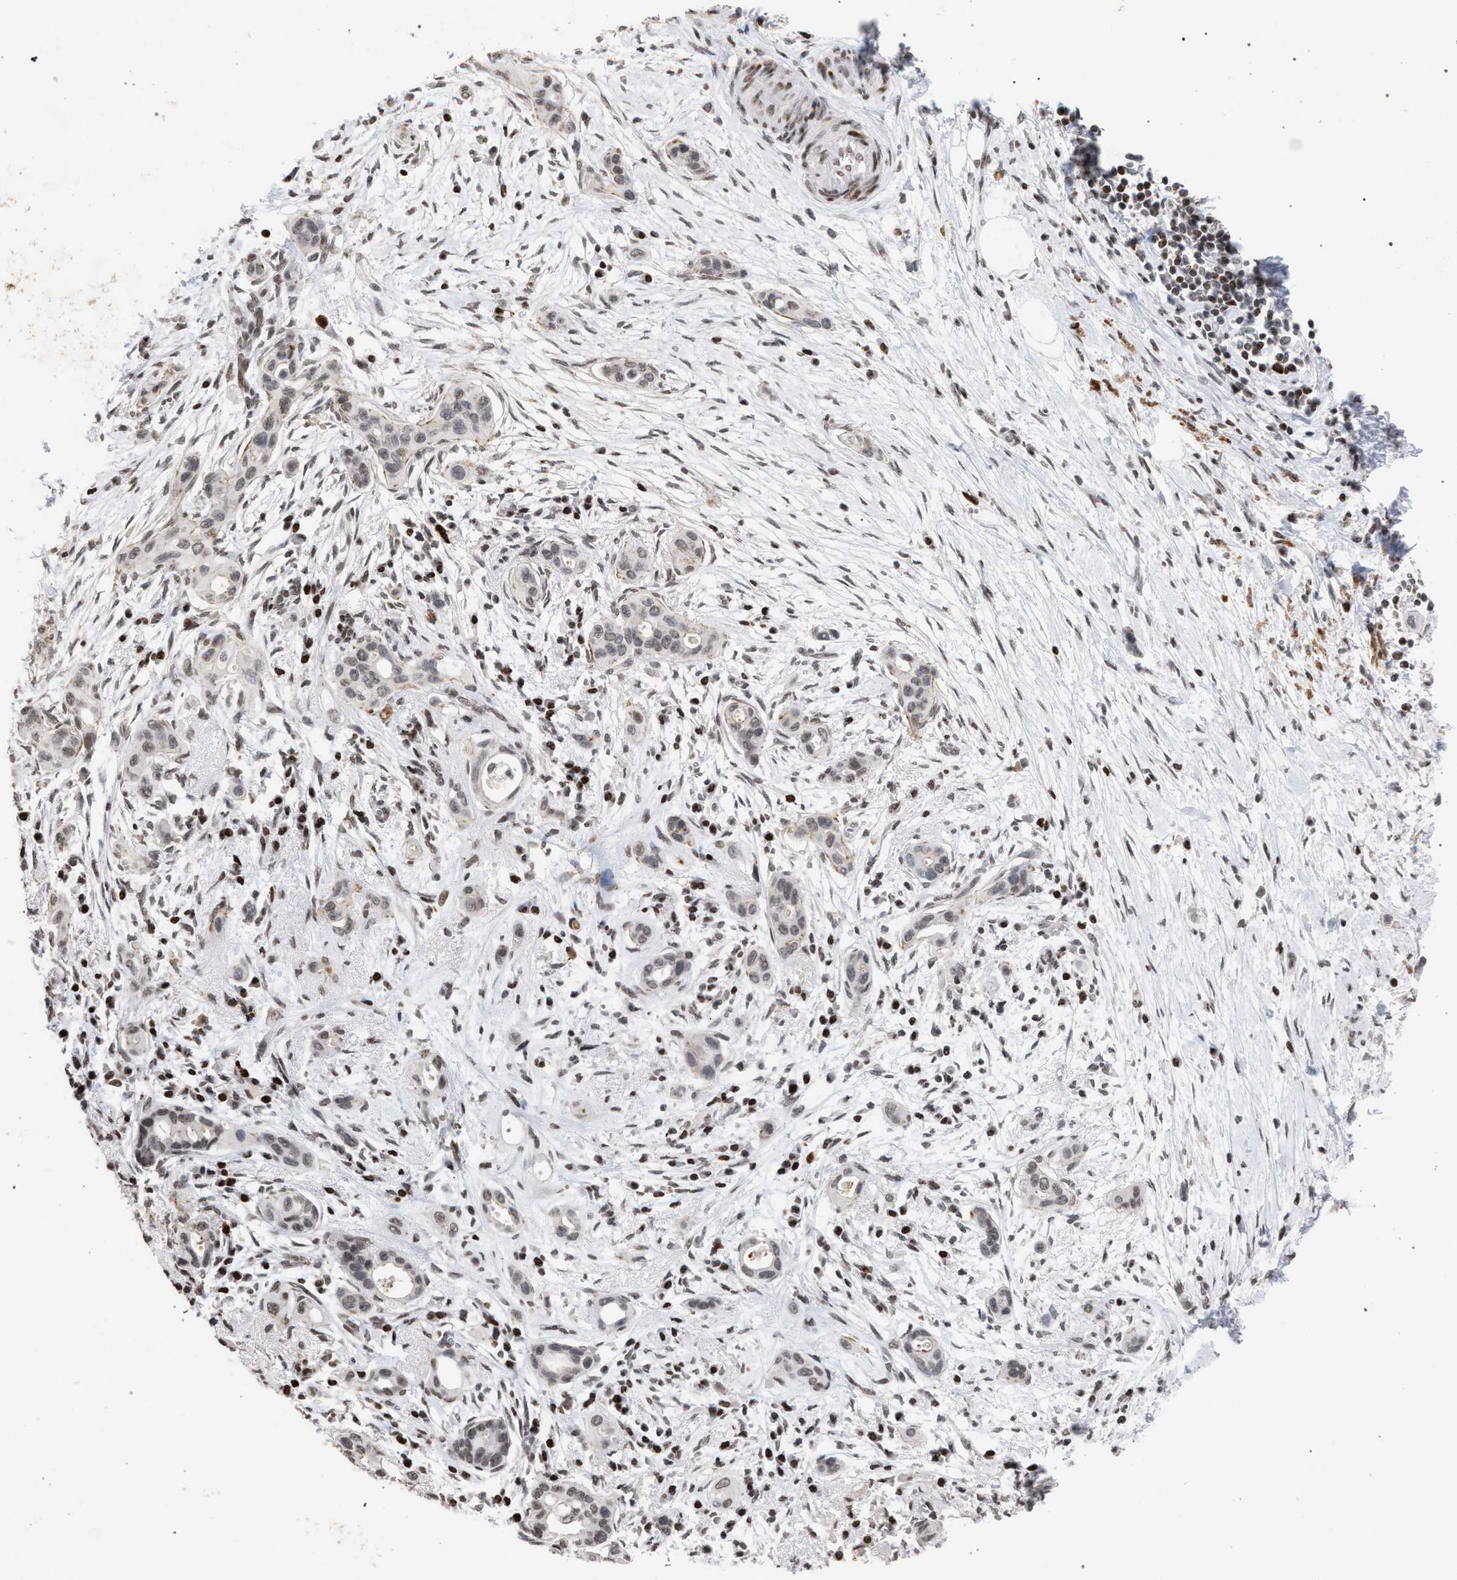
{"staining": {"intensity": "weak", "quantity": "25%-75%", "location": "nuclear"}, "tissue": "pancreatic cancer", "cell_type": "Tumor cells", "image_type": "cancer", "snomed": [{"axis": "morphology", "description": "Adenocarcinoma, NOS"}, {"axis": "topography", "description": "Pancreas"}], "caption": "Adenocarcinoma (pancreatic) stained for a protein (brown) demonstrates weak nuclear positive expression in approximately 25%-75% of tumor cells.", "gene": "FOXD3", "patient": {"sex": "male", "age": 59}}